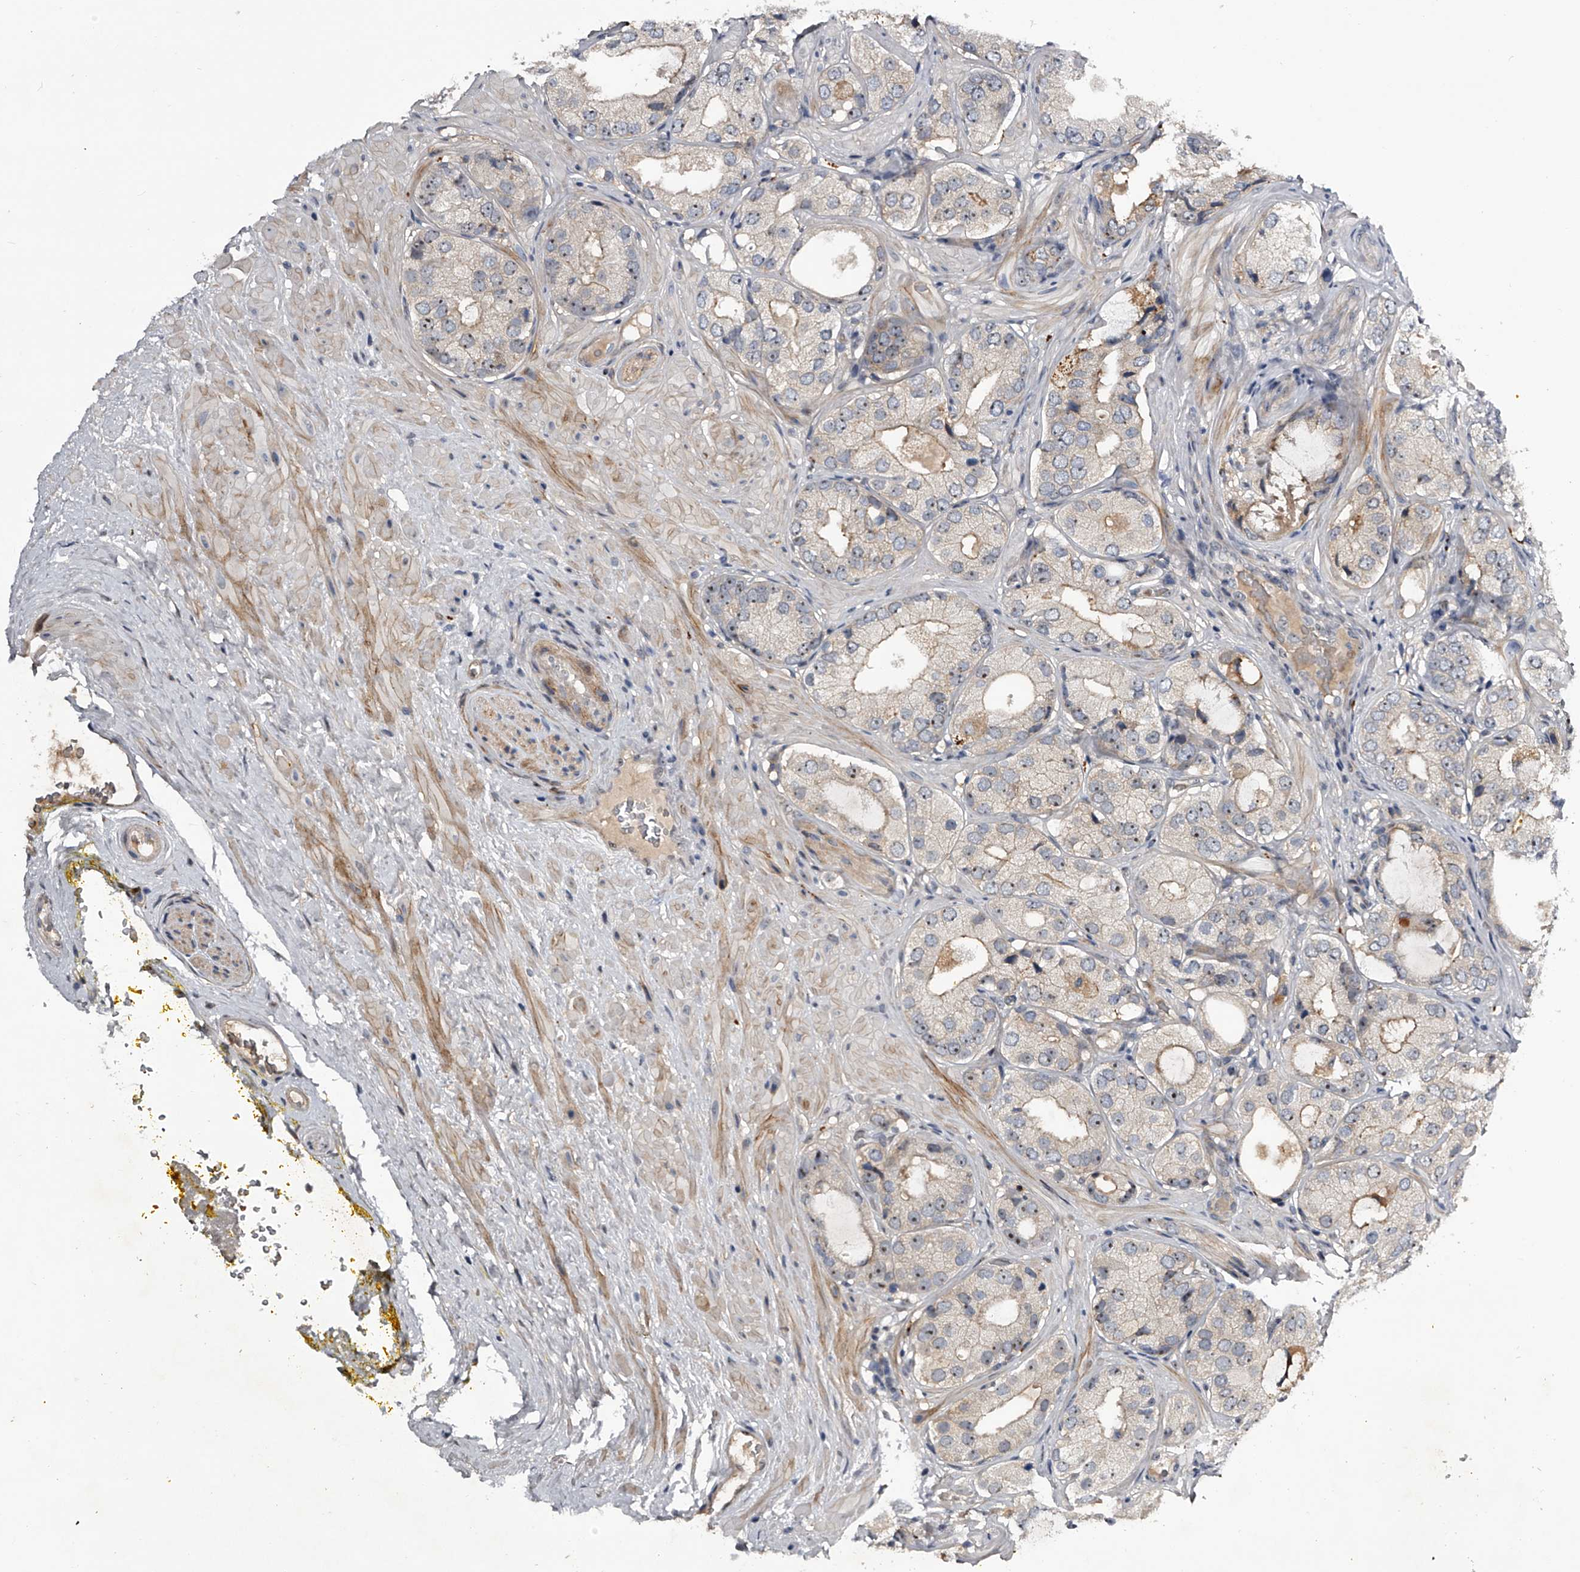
{"staining": {"intensity": "moderate", "quantity": "<25%", "location": "cytoplasmic/membranous,nuclear"}, "tissue": "prostate cancer", "cell_type": "Tumor cells", "image_type": "cancer", "snomed": [{"axis": "morphology", "description": "Adenocarcinoma, High grade"}, {"axis": "topography", "description": "Prostate"}], "caption": "Tumor cells exhibit low levels of moderate cytoplasmic/membranous and nuclear staining in approximately <25% of cells in human prostate high-grade adenocarcinoma. The staining was performed using DAB, with brown indicating positive protein expression. Nuclei are stained blue with hematoxylin.", "gene": "MDN1", "patient": {"sex": "male", "age": 59}}